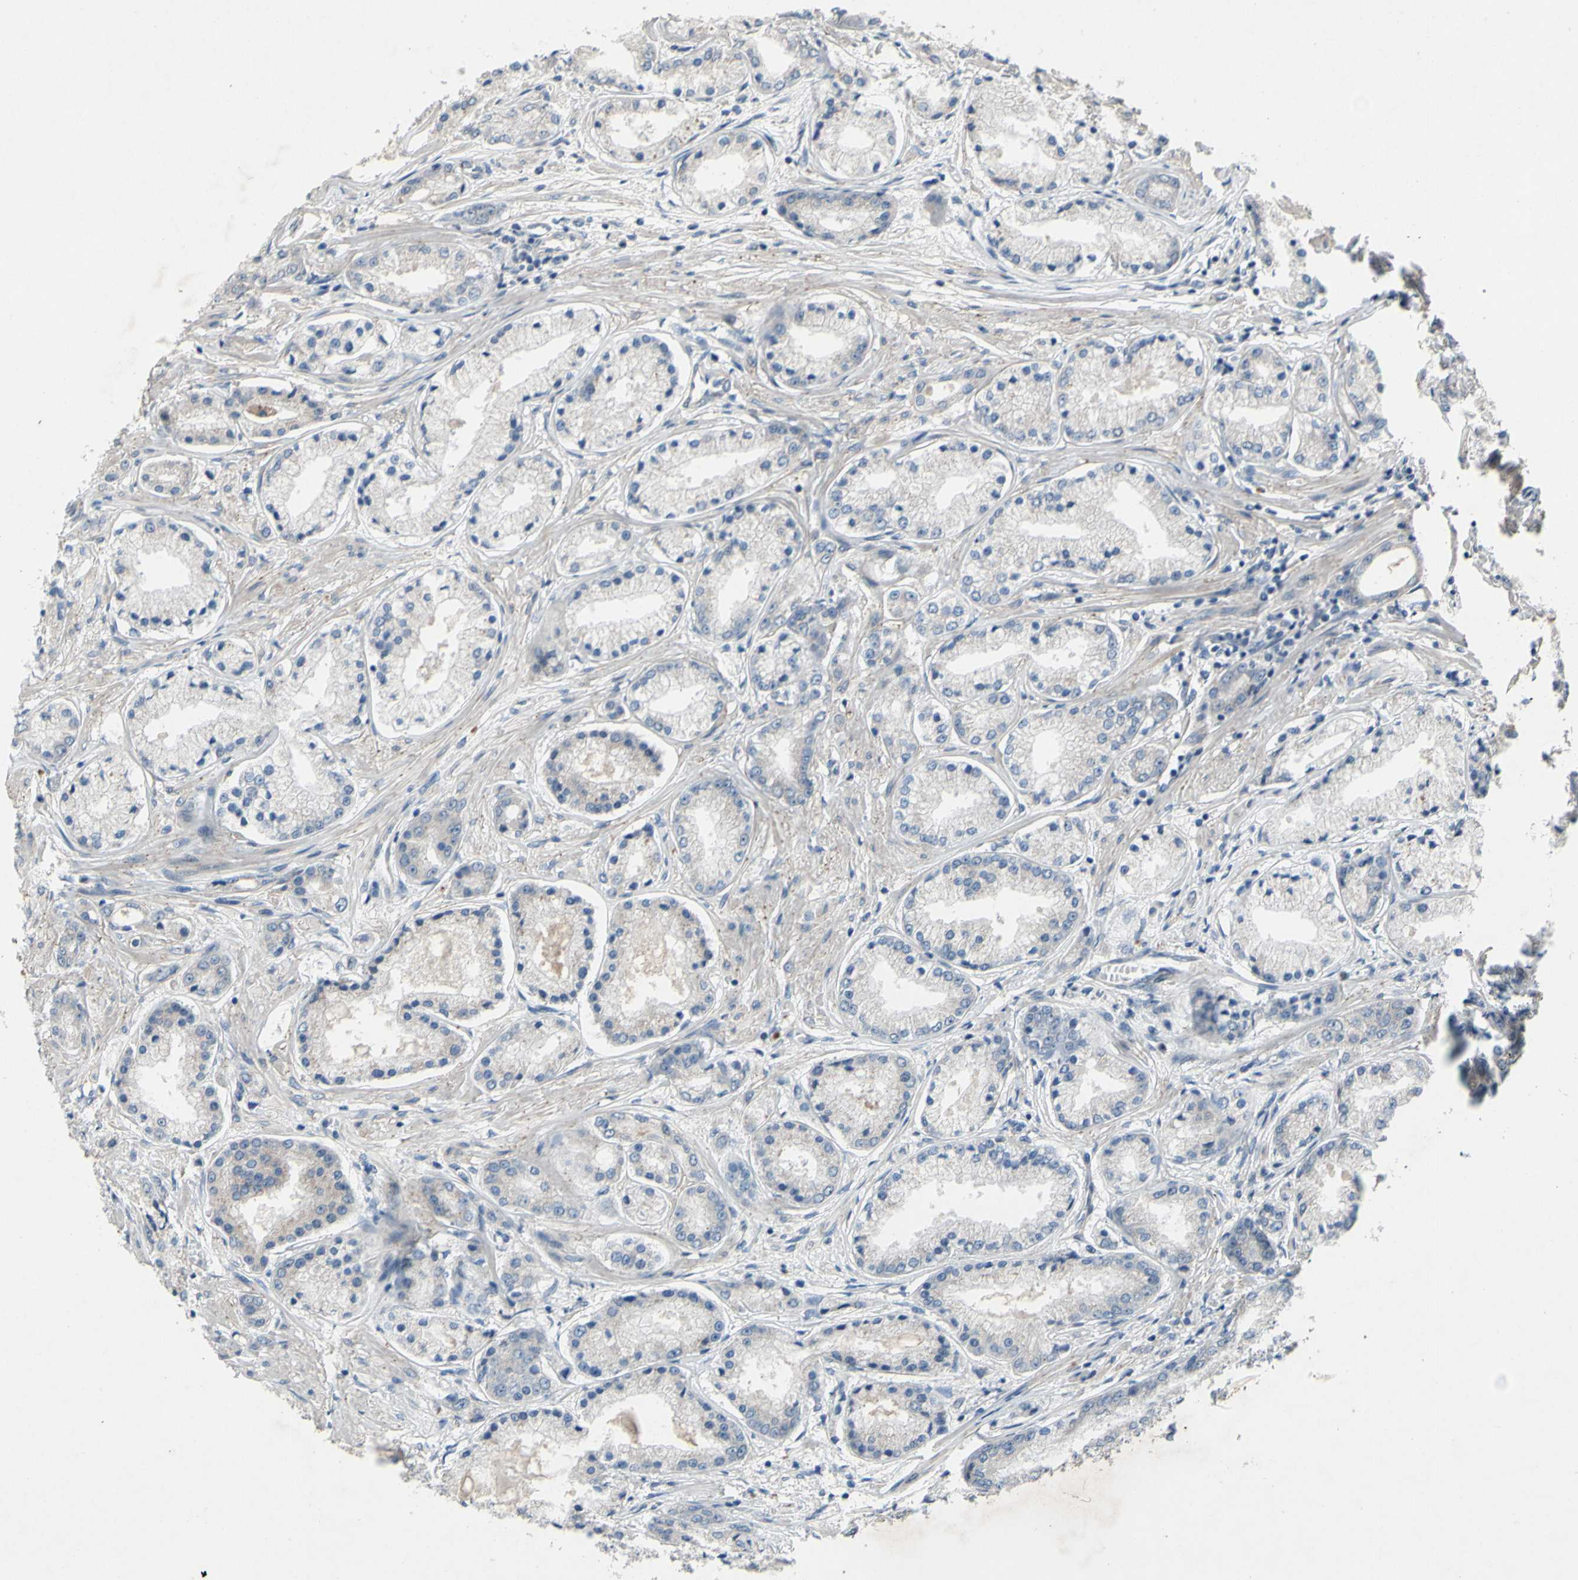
{"staining": {"intensity": "weak", "quantity": ">75%", "location": "cytoplasmic/membranous"}, "tissue": "prostate cancer", "cell_type": "Tumor cells", "image_type": "cancer", "snomed": [{"axis": "morphology", "description": "Adenocarcinoma, High grade"}, {"axis": "topography", "description": "Prostate"}], "caption": "Human prostate cancer (adenocarcinoma (high-grade)) stained with a brown dye displays weak cytoplasmic/membranous positive positivity in about >75% of tumor cells.", "gene": "GRAMD2B", "patient": {"sex": "male", "age": 59}}